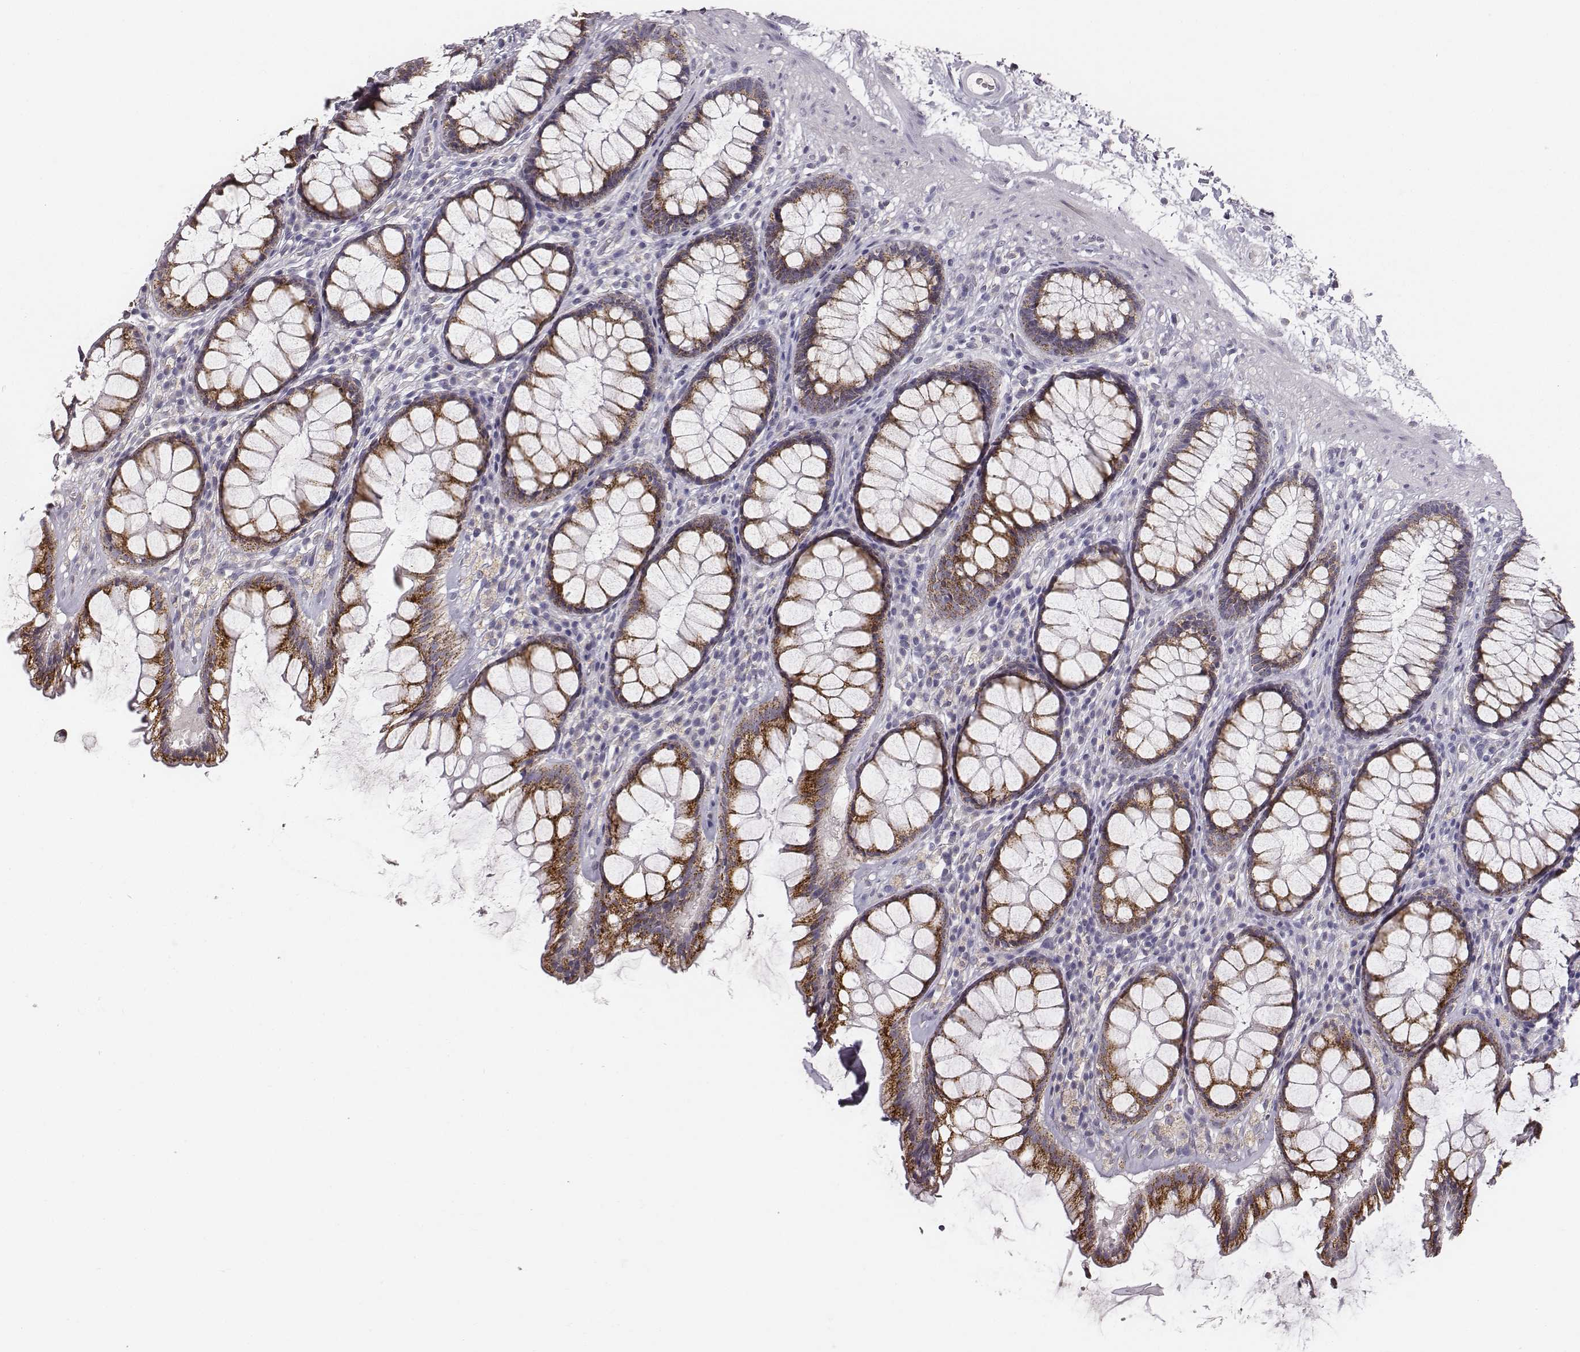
{"staining": {"intensity": "strong", "quantity": ">75%", "location": "cytoplasmic/membranous"}, "tissue": "rectum", "cell_type": "Glandular cells", "image_type": "normal", "snomed": [{"axis": "morphology", "description": "Normal tissue, NOS"}, {"axis": "topography", "description": "Rectum"}], "caption": "DAB (3,3'-diaminobenzidine) immunohistochemical staining of unremarkable human rectum shows strong cytoplasmic/membranous protein positivity in about >75% of glandular cells.", "gene": "ABCD3", "patient": {"sex": "male", "age": 72}}